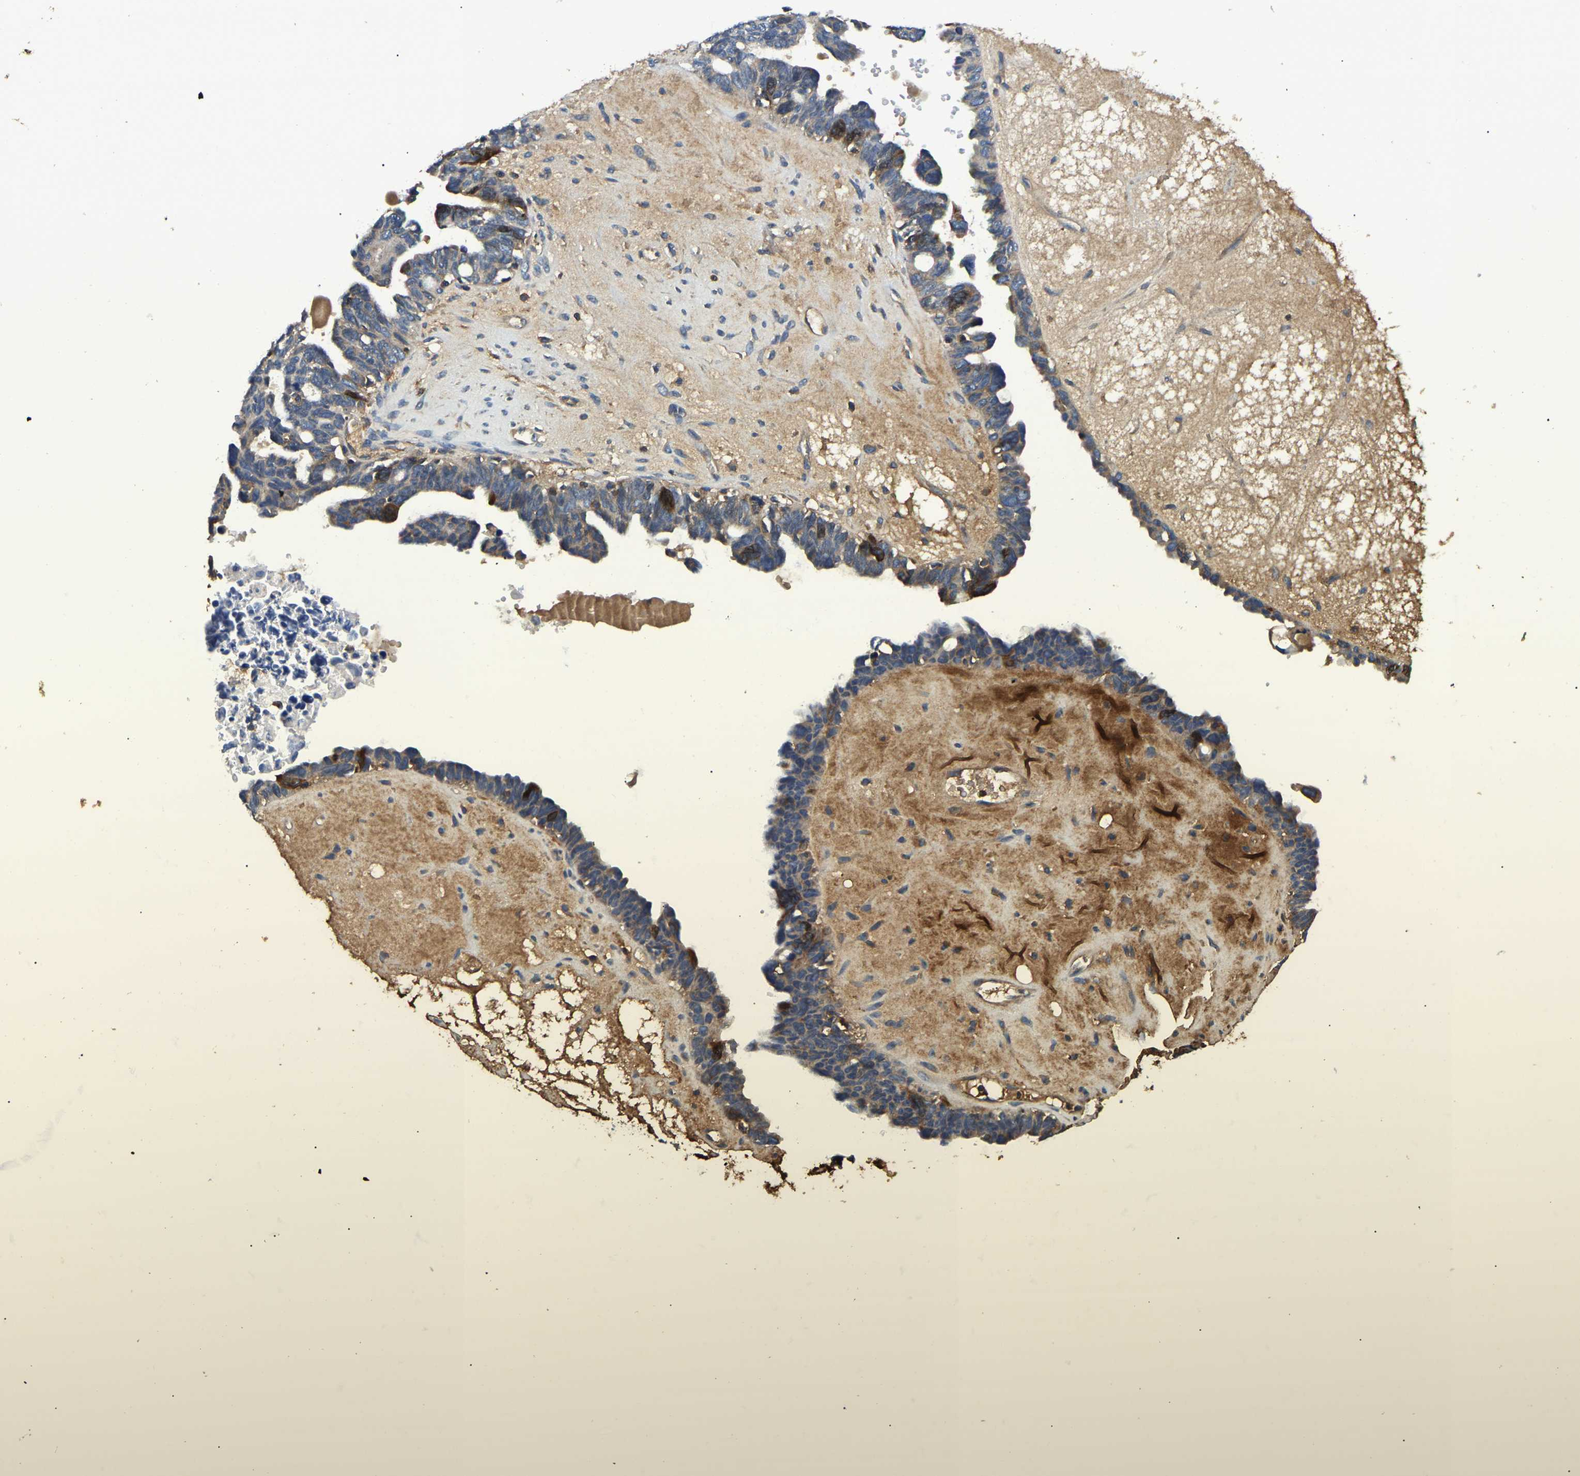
{"staining": {"intensity": "moderate", "quantity": "<25%", "location": "cytoplasmic/membranous"}, "tissue": "ovarian cancer", "cell_type": "Tumor cells", "image_type": "cancer", "snomed": [{"axis": "morphology", "description": "Cystadenocarcinoma, serous, NOS"}, {"axis": "topography", "description": "Ovary"}], "caption": "Ovarian cancer (serous cystadenocarcinoma) tissue displays moderate cytoplasmic/membranous staining in approximately <25% of tumor cells, visualized by immunohistochemistry.", "gene": "SMPD2", "patient": {"sex": "female", "age": 79}}